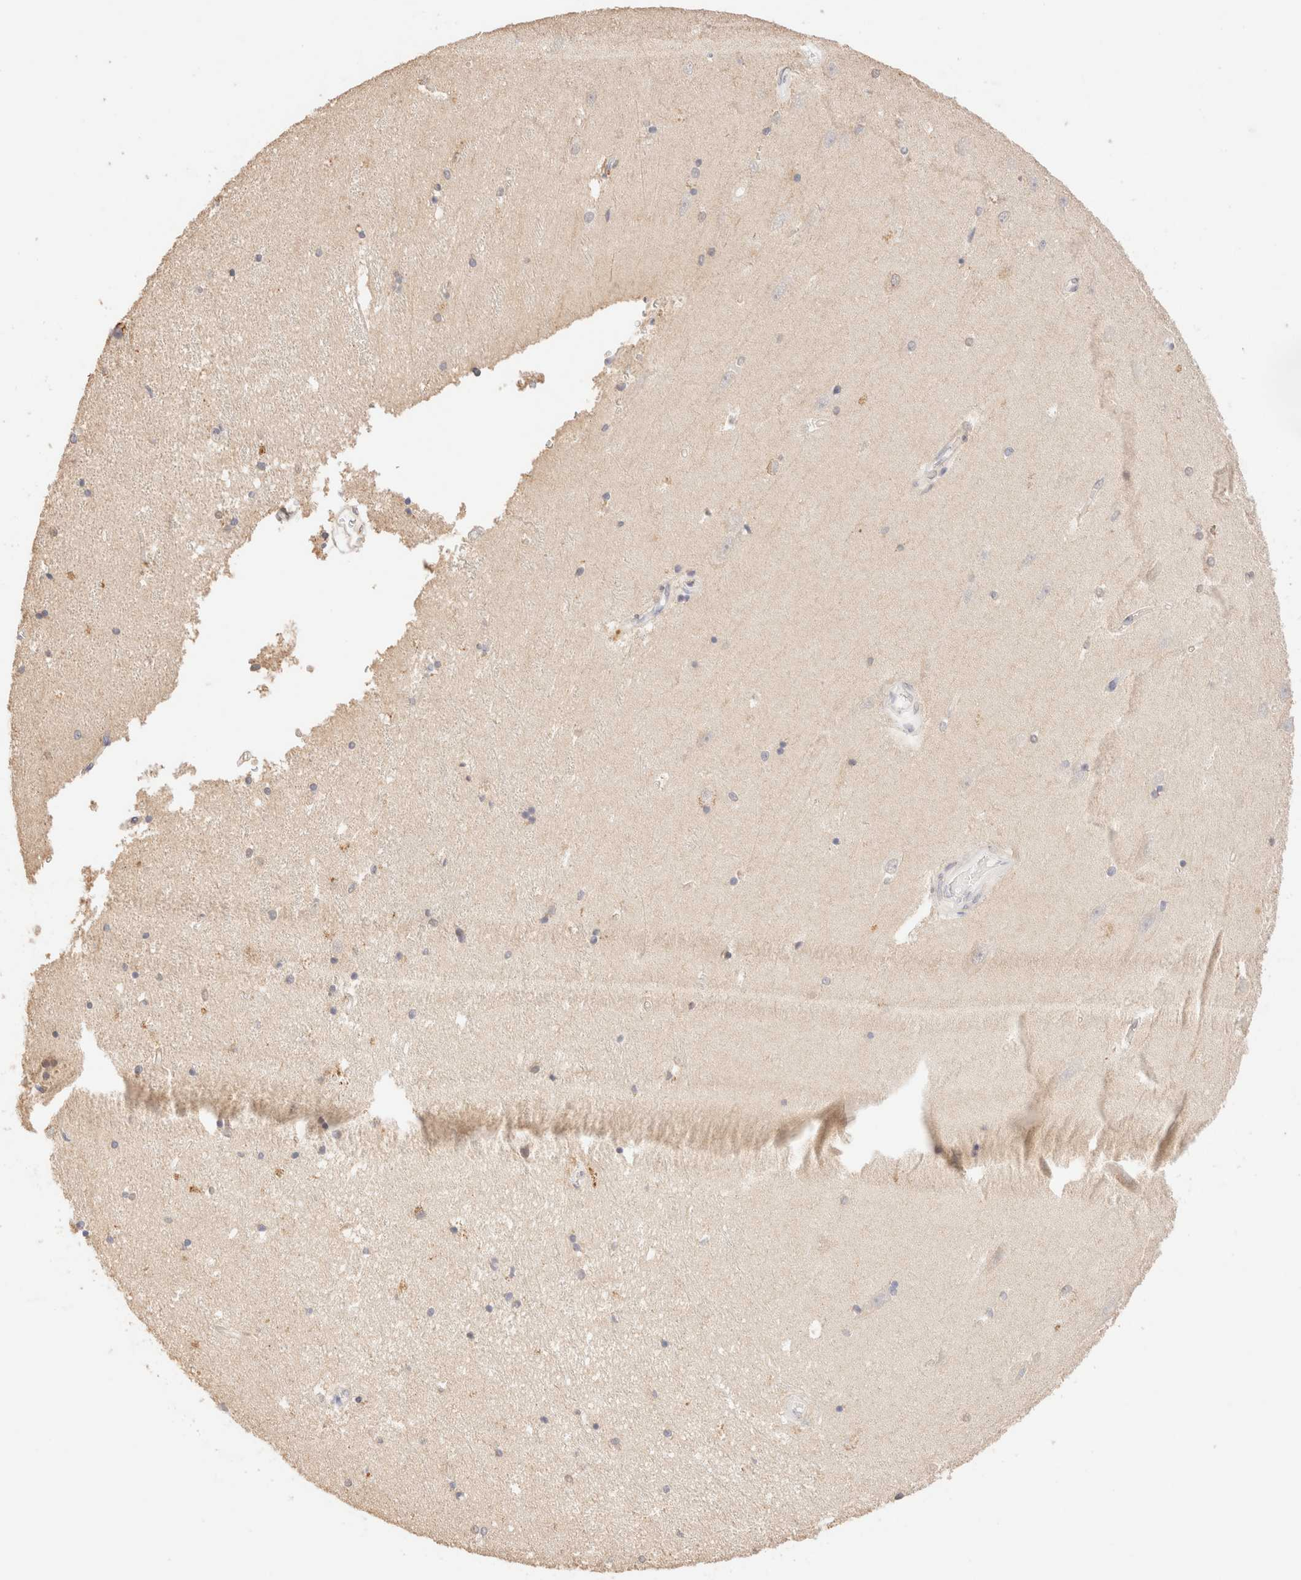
{"staining": {"intensity": "weak", "quantity": "<25%", "location": "cytoplasmic/membranous"}, "tissue": "hippocampus", "cell_type": "Glial cells", "image_type": "normal", "snomed": [{"axis": "morphology", "description": "Normal tissue, NOS"}, {"axis": "topography", "description": "Hippocampus"}], "caption": "Hippocampus was stained to show a protein in brown. There is no significant staining in glial cells. (DAB immunohistochemistry (IHC) with hematoxylin counter stain).", "gene": "SNTB1", "patient": {"sex": "male", "age": 45}}